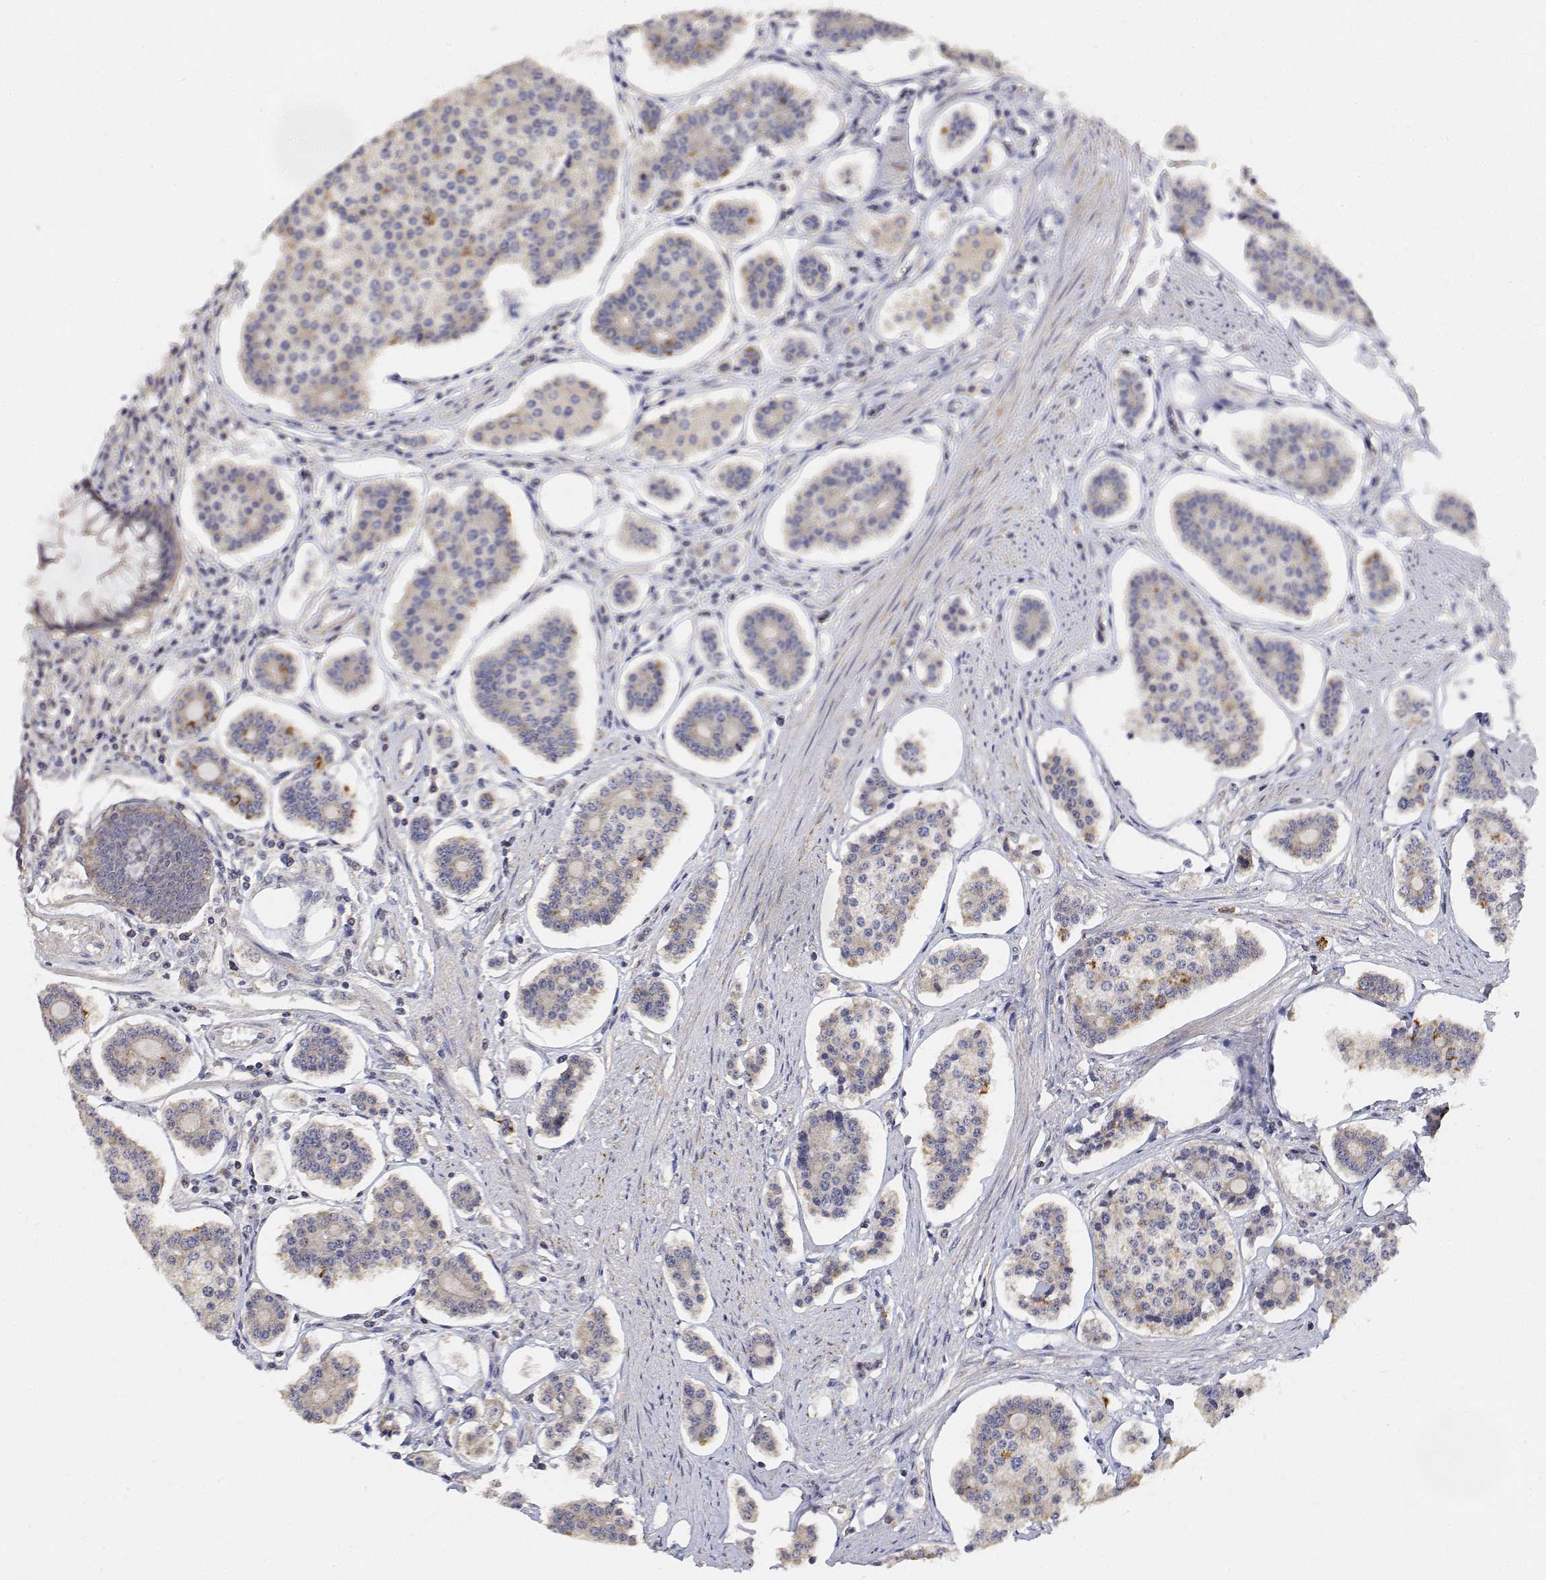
{"staining": {"intensity": "moderate", "quantity": "<25%", "location": "cytoplasmic/membranous"}, "tissue": "carcinoid", "cell_type": "Tumor cells", "image_type": "cancer", "snomed": [{"axis": "morphology", "description": "Carcinoid, malignant, NOS"}, {"axis": "topography", "description": "Small intestine"}], "caption": "Protein expression analysis of carcinoid shows moderate cytoplasmic/membranous positivity in about <25% of tumor cells. Immunohistochemistry (ihc) stains the protein of interest in brown and the nuclei are stained blue.", "gene": "LONRF3", "patient": {"sex": "female", "age": 65}}